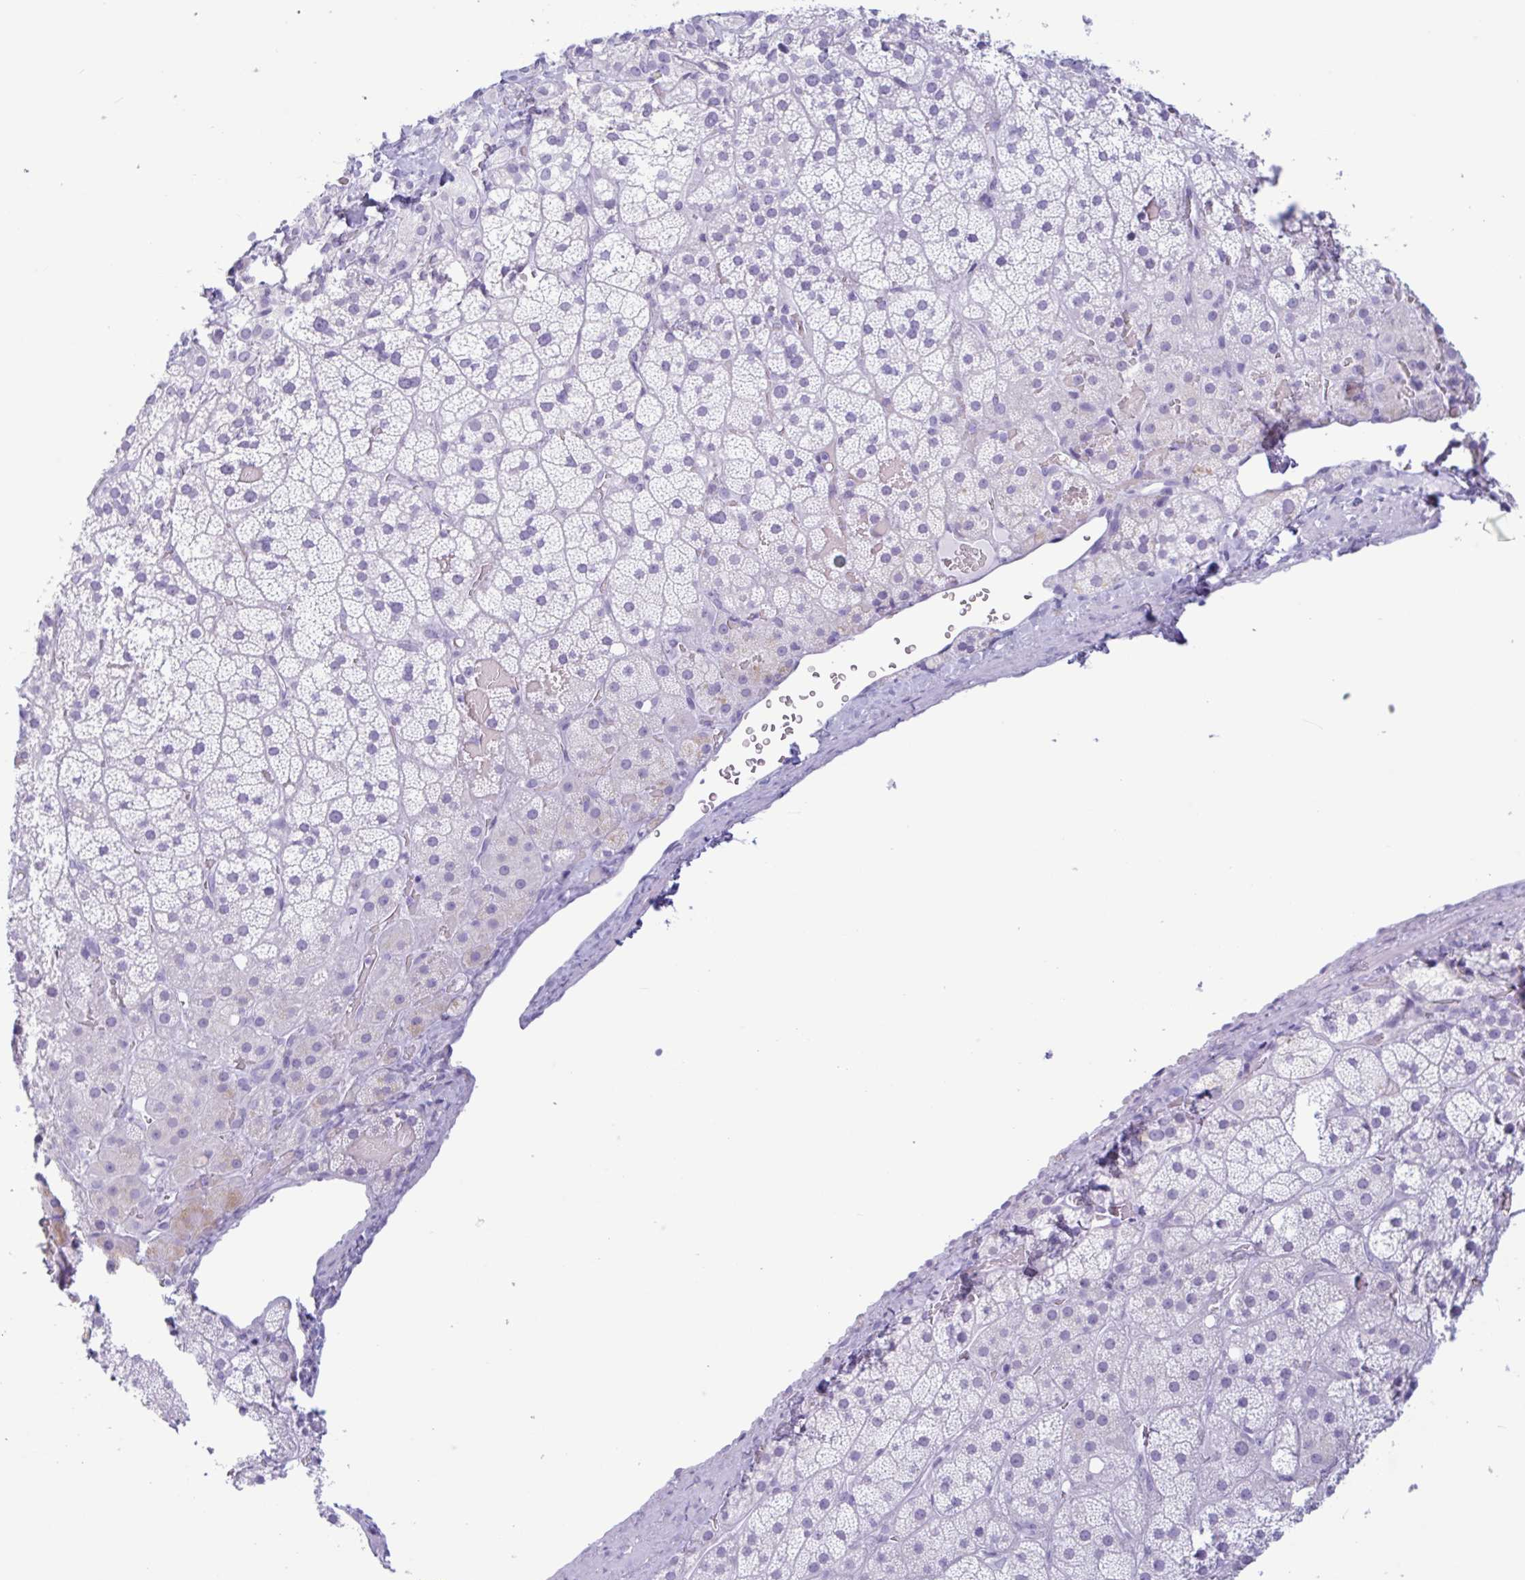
{"staining": {"intensity": "negative", "quantity": "none", "location": "none"}, "tissue": "adrenal gland", "cell_type": "Glandular cells", "image_type": "normal", "snomed": [{"axis": "morphology", "description": "Normal tissue, NOS"}, {"axis": "topography", "description": "Adrenal gland"}], "caption": "Photomicrograph shows no significant protein expression in glandular cells of benign adrenal gland. (DAB immunohistochemistry with hematoxylin counter stain).", "gene": "CTSE", "patient": {"sex": "male", "age": 57}}